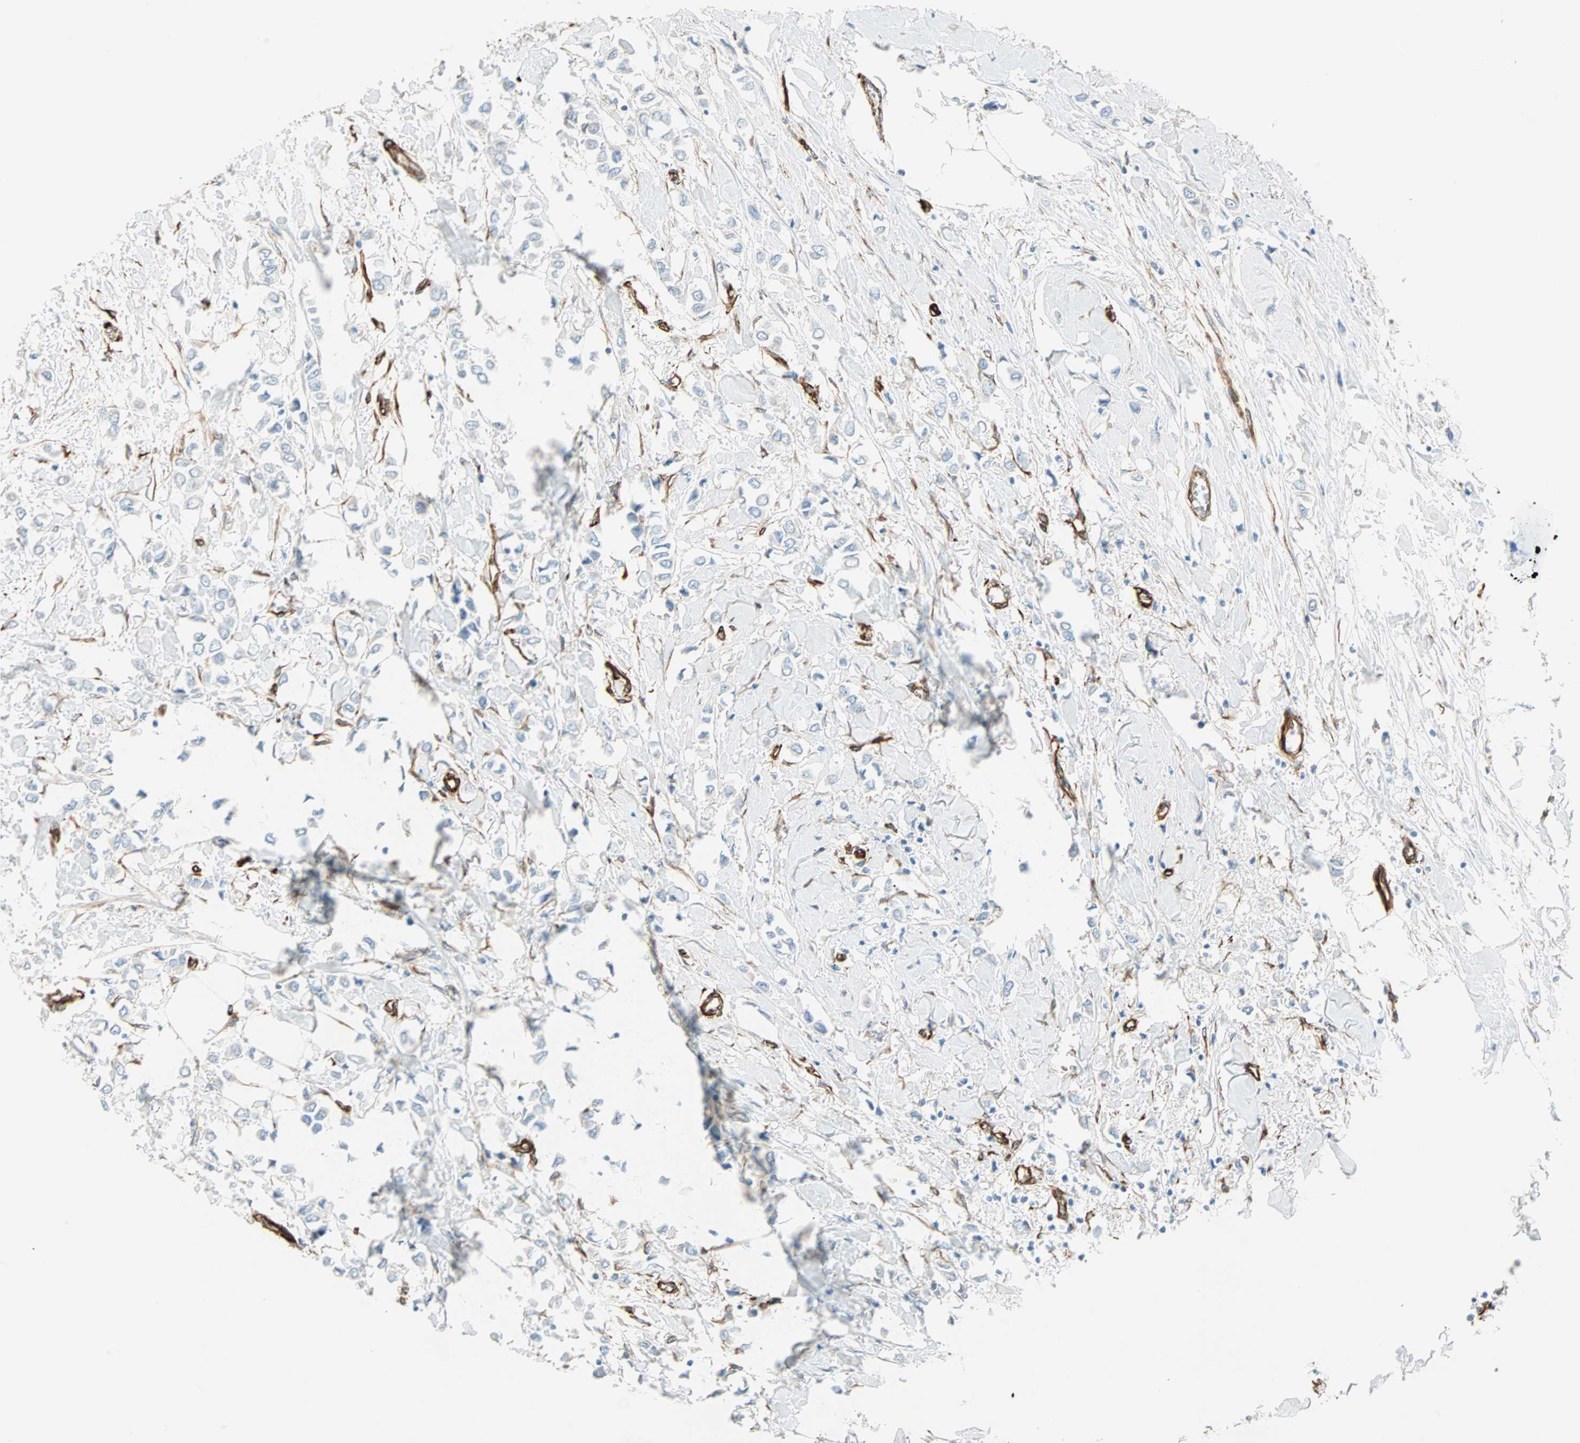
{"staining": {"intensity": "negative", "quantity": "none", "location": "none"}, "tissue": "breast cancer", "cell_type": "Tumor cells", "image_type": "cancer", "snomed": [{"axis": "morphology", "description": "Lobular carcinoma"}, {"axis": "topography", "description": "Breast"}], "caption": "Immunohistochemistry (IHC) photomicrograph of breast lobular carcinoma stained for a protein (brown), which demonstrates no expression in tumor cells. (DAB IHC visualized using brightfield microscopy, high magnification).", "gene": "NES", "patient": {"sex": "female", "age": 51}}